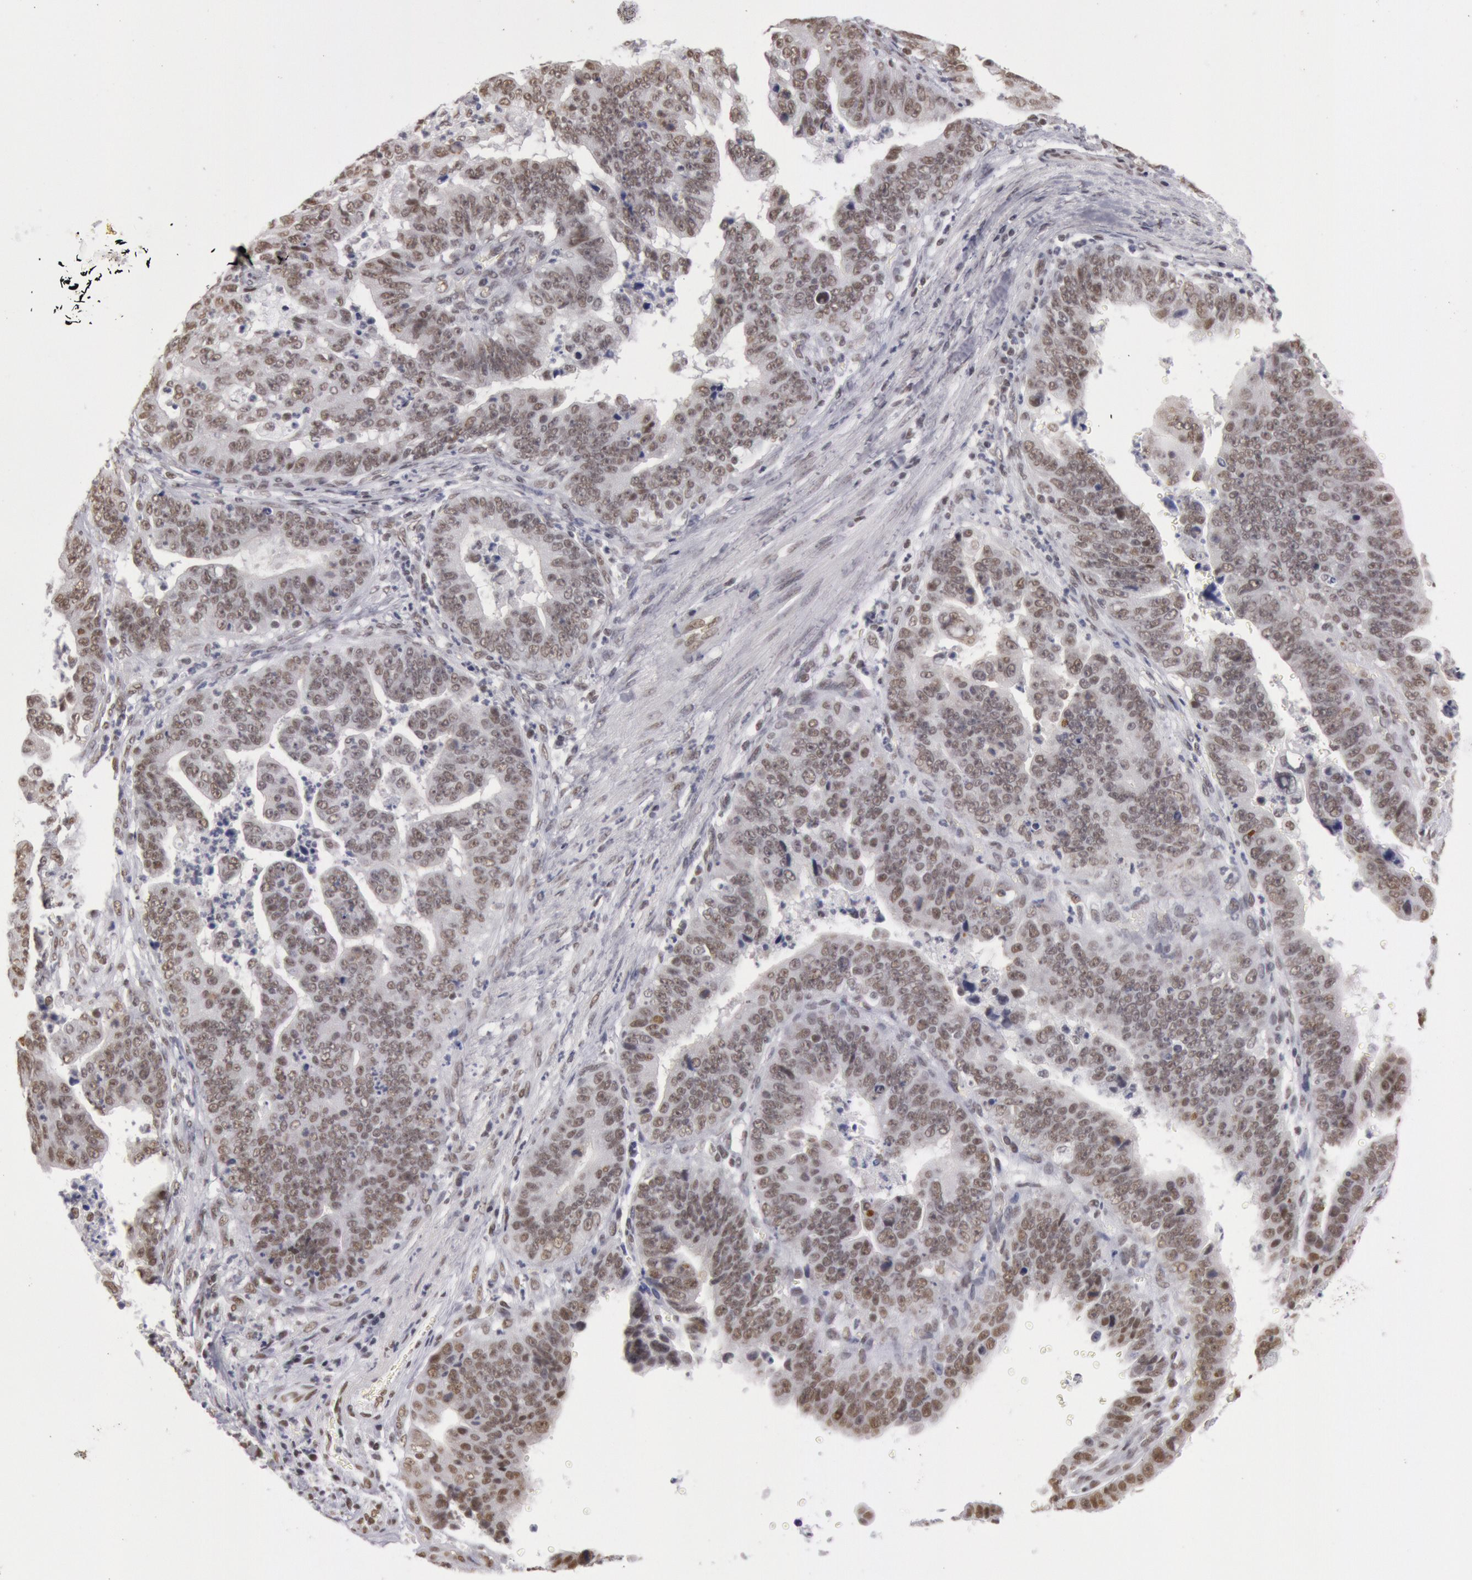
{"staining": {"intensity": "weak", "quantity": ">75%", "location": "nuclear"}, "tissue": "stomach cancer", "cell_type": "Tumor cells", "image_type": "cancer", "snomed": [{"axis": "morphology", "description": "Adenocarcinoma, NOS"}, {"axis": "topography", "description": "Stomach, upper"}], "caption": "A high-resolution micrograph shows immunohistochemistry staining of stomach cancer, which exhibits weak nuclear staining in approximately >75% of tumor cells. (brown staining indicates protein expression, while blue staining denotes nuclei).", "gene": "ESS2", "patient": {"sex": "female", "age": 50}}